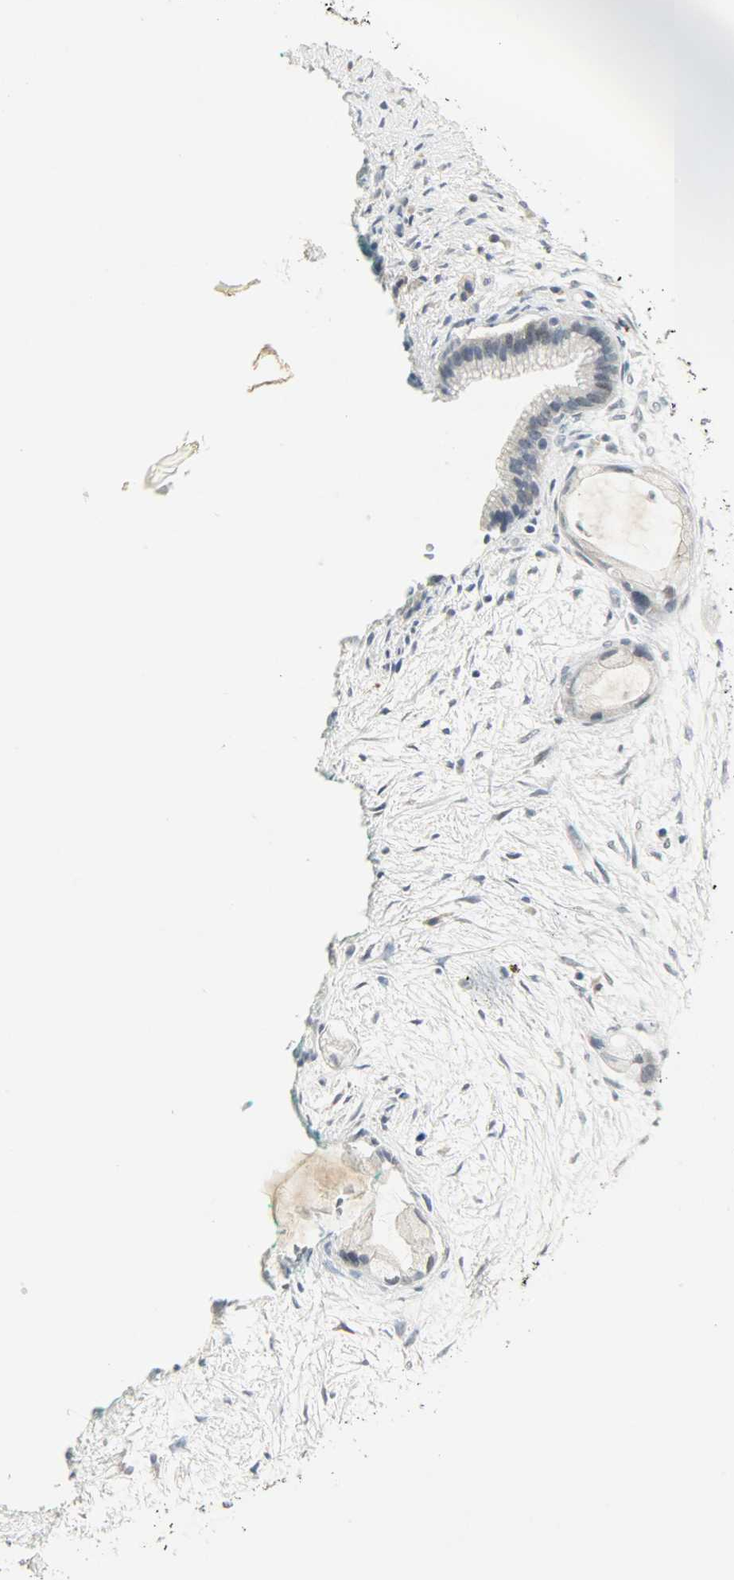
{"staining": {"intensity": "weak", "quantity": "25%-75%", "location": "cytoplasmic/membranous,nuclear"}, "tissue": "pancreatic cancer", "cell_type": "Tumor cells", "image_type": "cancer", "snomed": [{"axis": "morphology", "description": "Adenocarcinoma, NOS"}, {"axis": "topography", "description": "Pancreas"}], "caption": "Immunohistochemical staining of pancreatic cancer displays low levels of weak cytoplasmic/membranous and nuclear protein expression in approximately 25%-75% of tumor cells. The protein of interest is stained brown, and the nuclei are stained in blue (DAB IHC with brightfield microscopy, high magnification).", "gene": "CAMK4", "patient": {"sex": "female", "age": 59}}